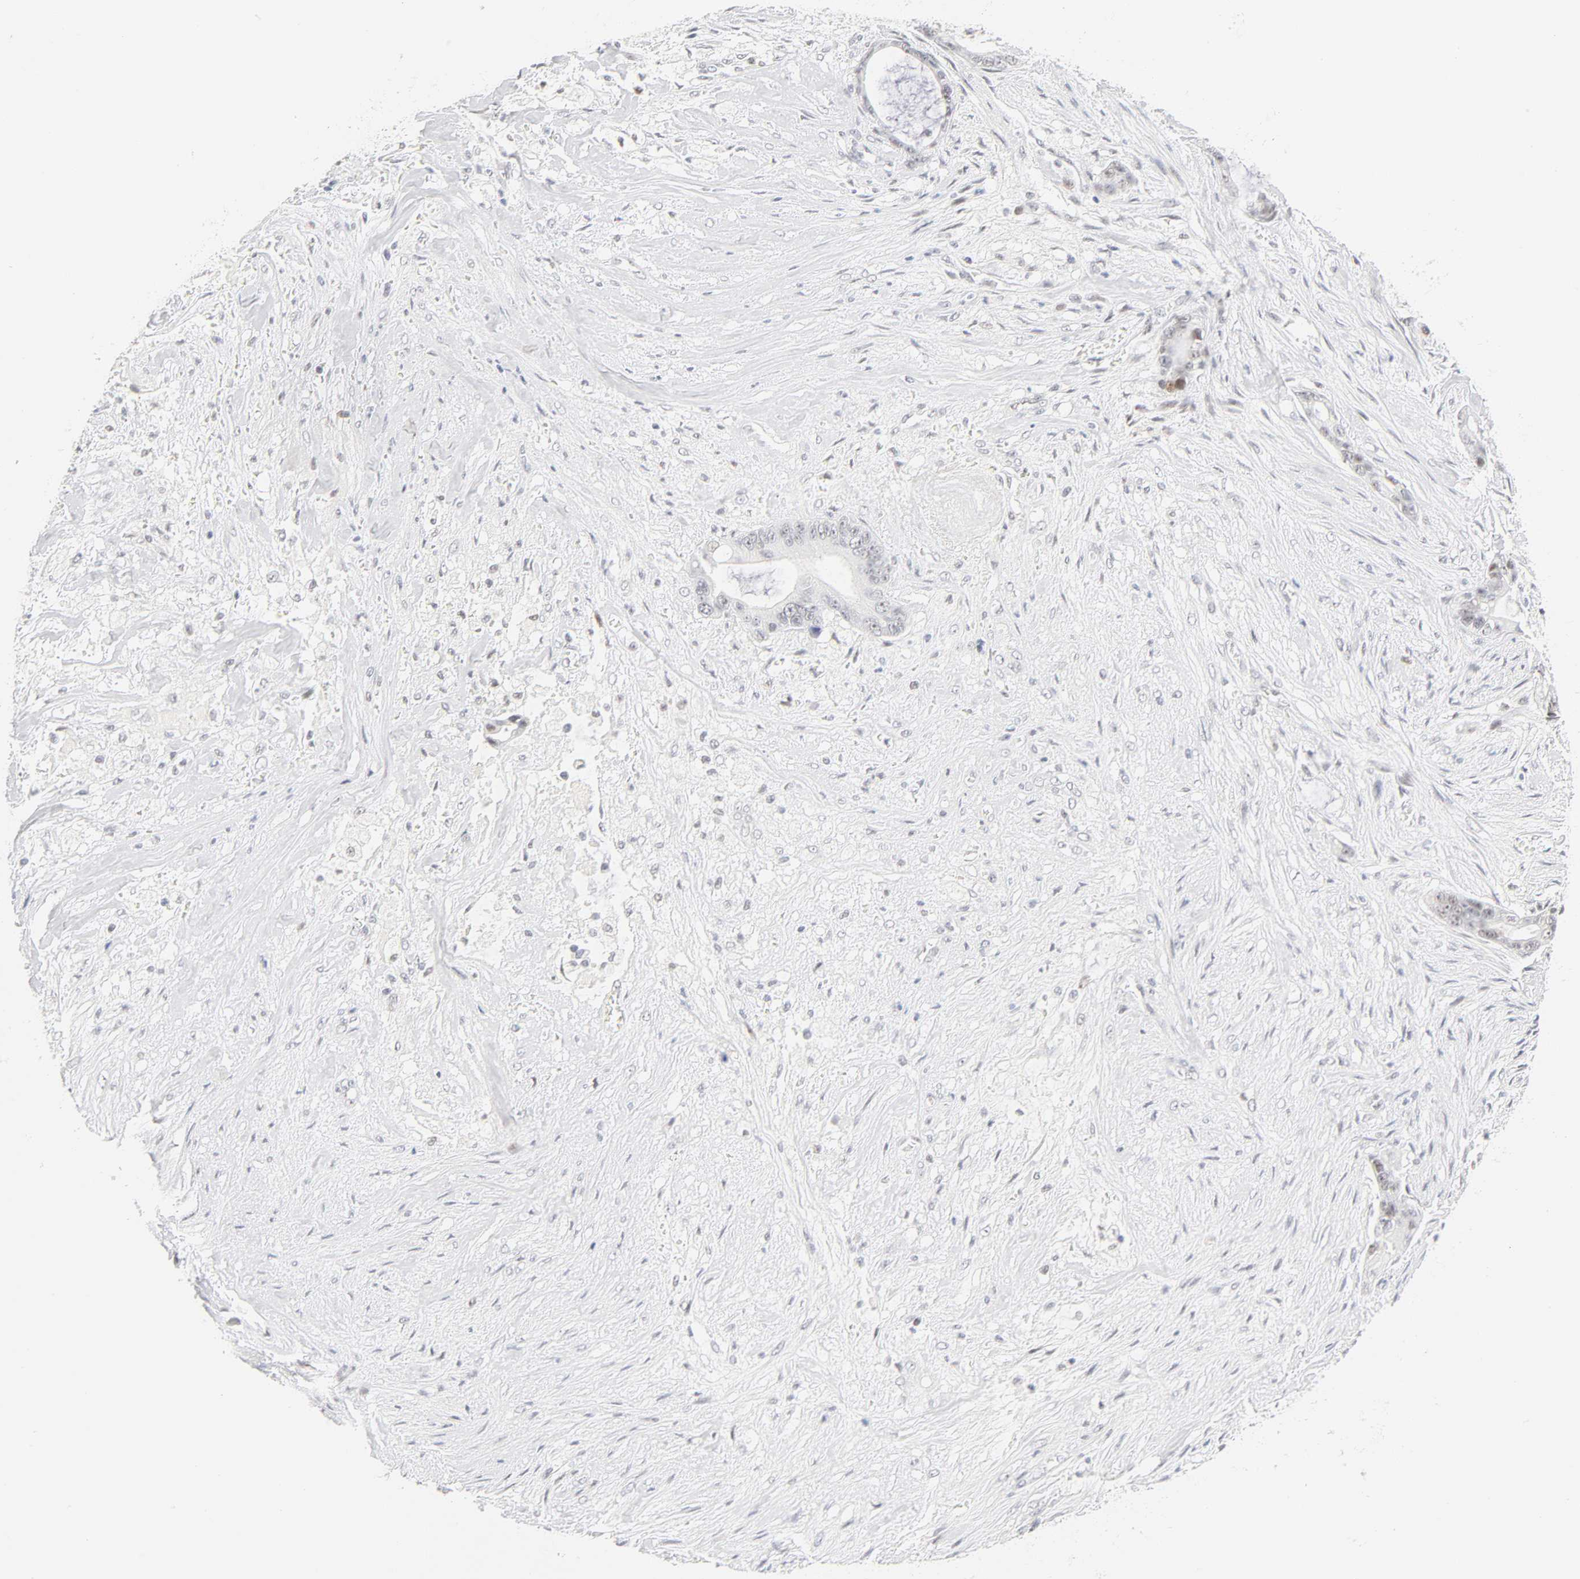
{"staining": {"intensity": "moderate", "quantity": "<25%", "location": "nuclear"}, "tissue": "liver cancer", "cell_type": "Tumor cells", "image_type": "cancer", "snomed": [{"axis": "morphology", "description": "Cholangiocarcinoma"}, {"axis": "topography", "description": "Liver"}], "caption": "High-magnification brightfield microscopy of liver cancer stained with DAB (brown) and counterstained with hematoxylin (blue). tumor cells exhibit moderate nuclear expression is present in approximately<25% of cells. The protein is shown in brown color, while the nuclei are stained blue.", "gene": "MNAT1", "patient": {"sex": "female", "age": 55}}